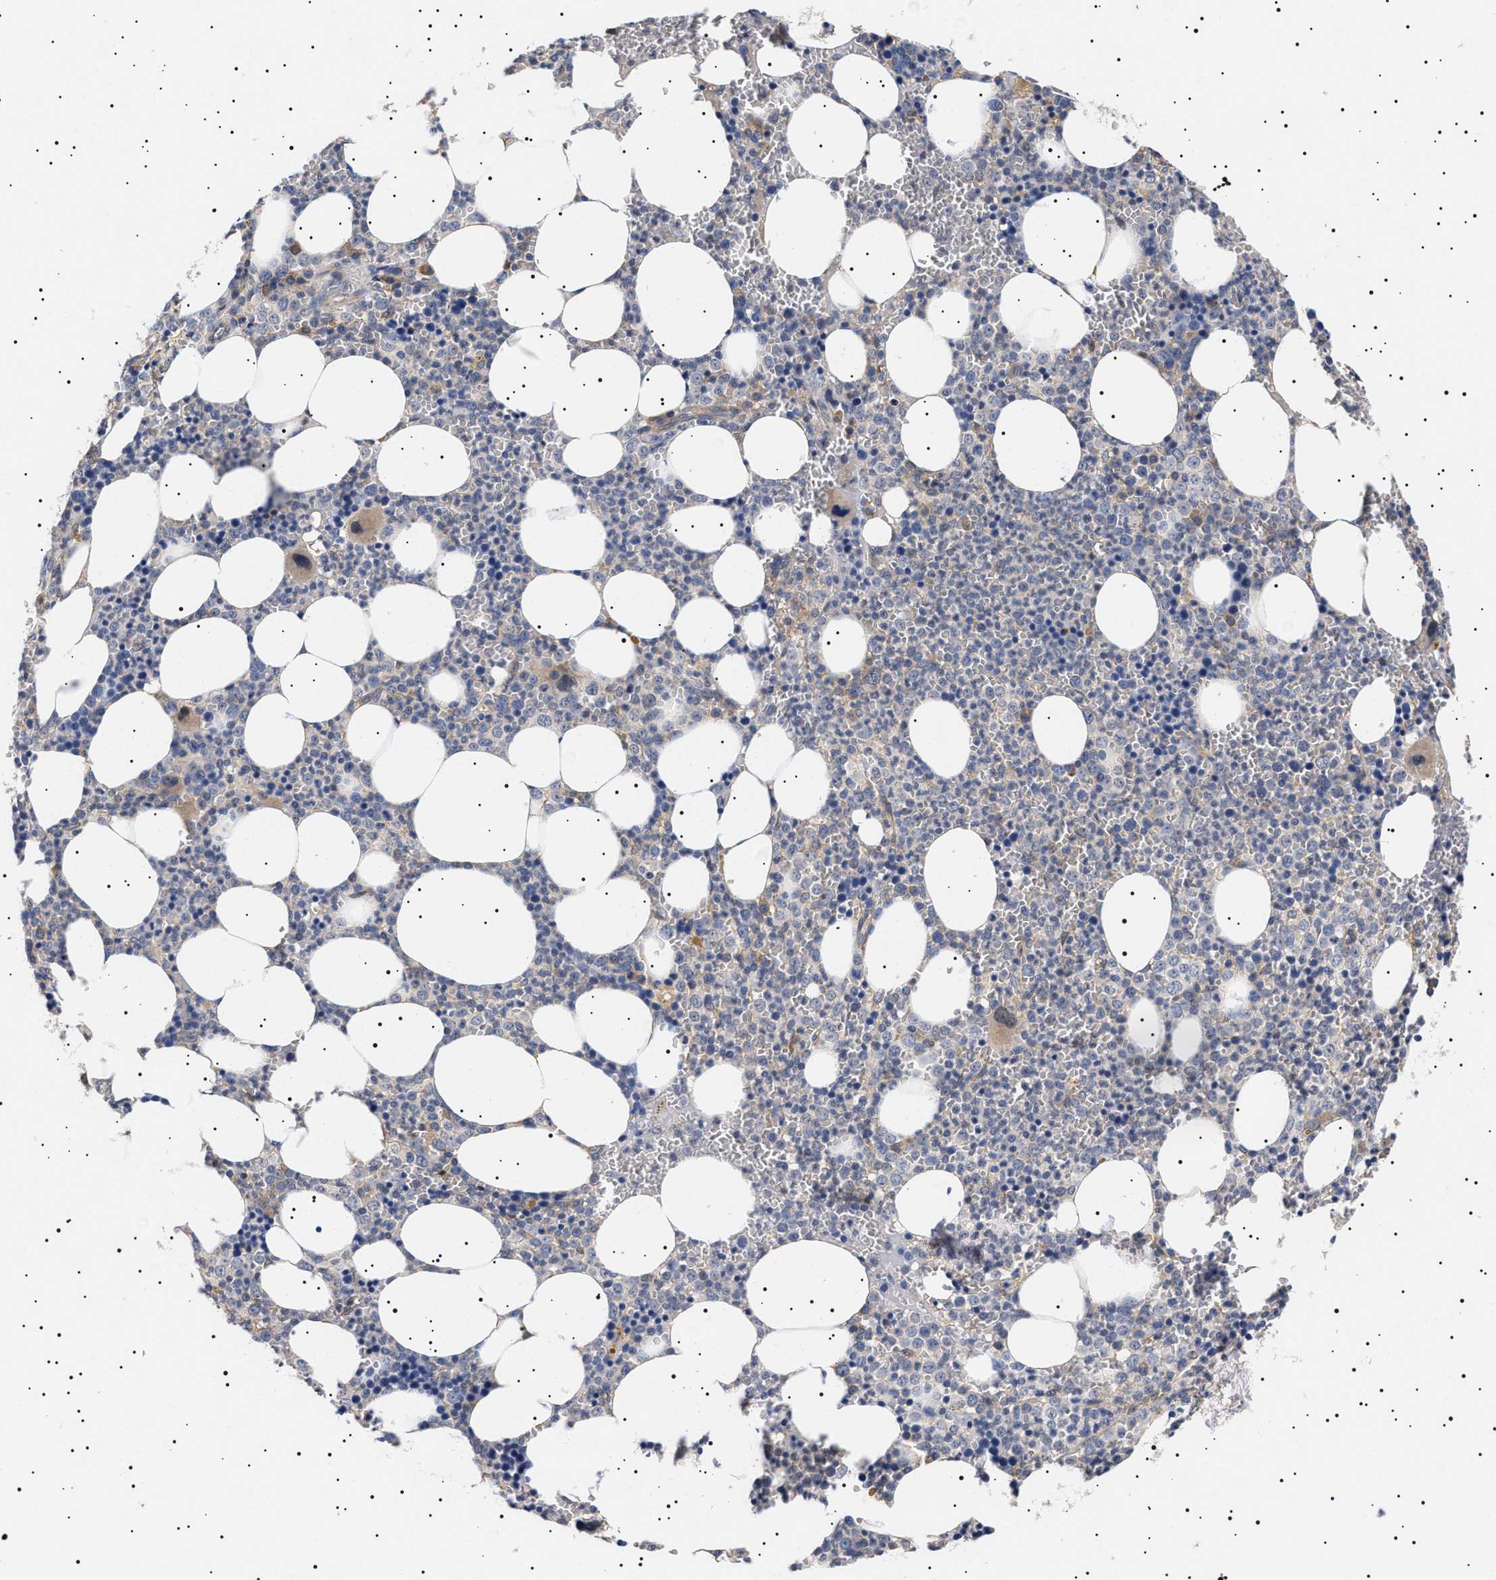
{"staining": {"intensity": "weak", "quantity": "<25%", "location": "cytoplasmic/membranous"}, "tissue": "bone marrow", "cell_type": "Hematopoietic cells", "image_type": "normal", "snomed": [{"axis": "morphology", "description": "Normal tissue, NOS"}, {"axis": "morphology", "description": "Inflammation, NOS"}, {"axis": "topography", "description": "Bone marrow"}], "caption": "An immunohistochemistry (IHC) photomicrograph of normal bone marrow is shown. There is no staining in hematopoietic cells of bone marrow.", "gene": "KRBA1", "patient": {"sex": "female", "age": 67}}